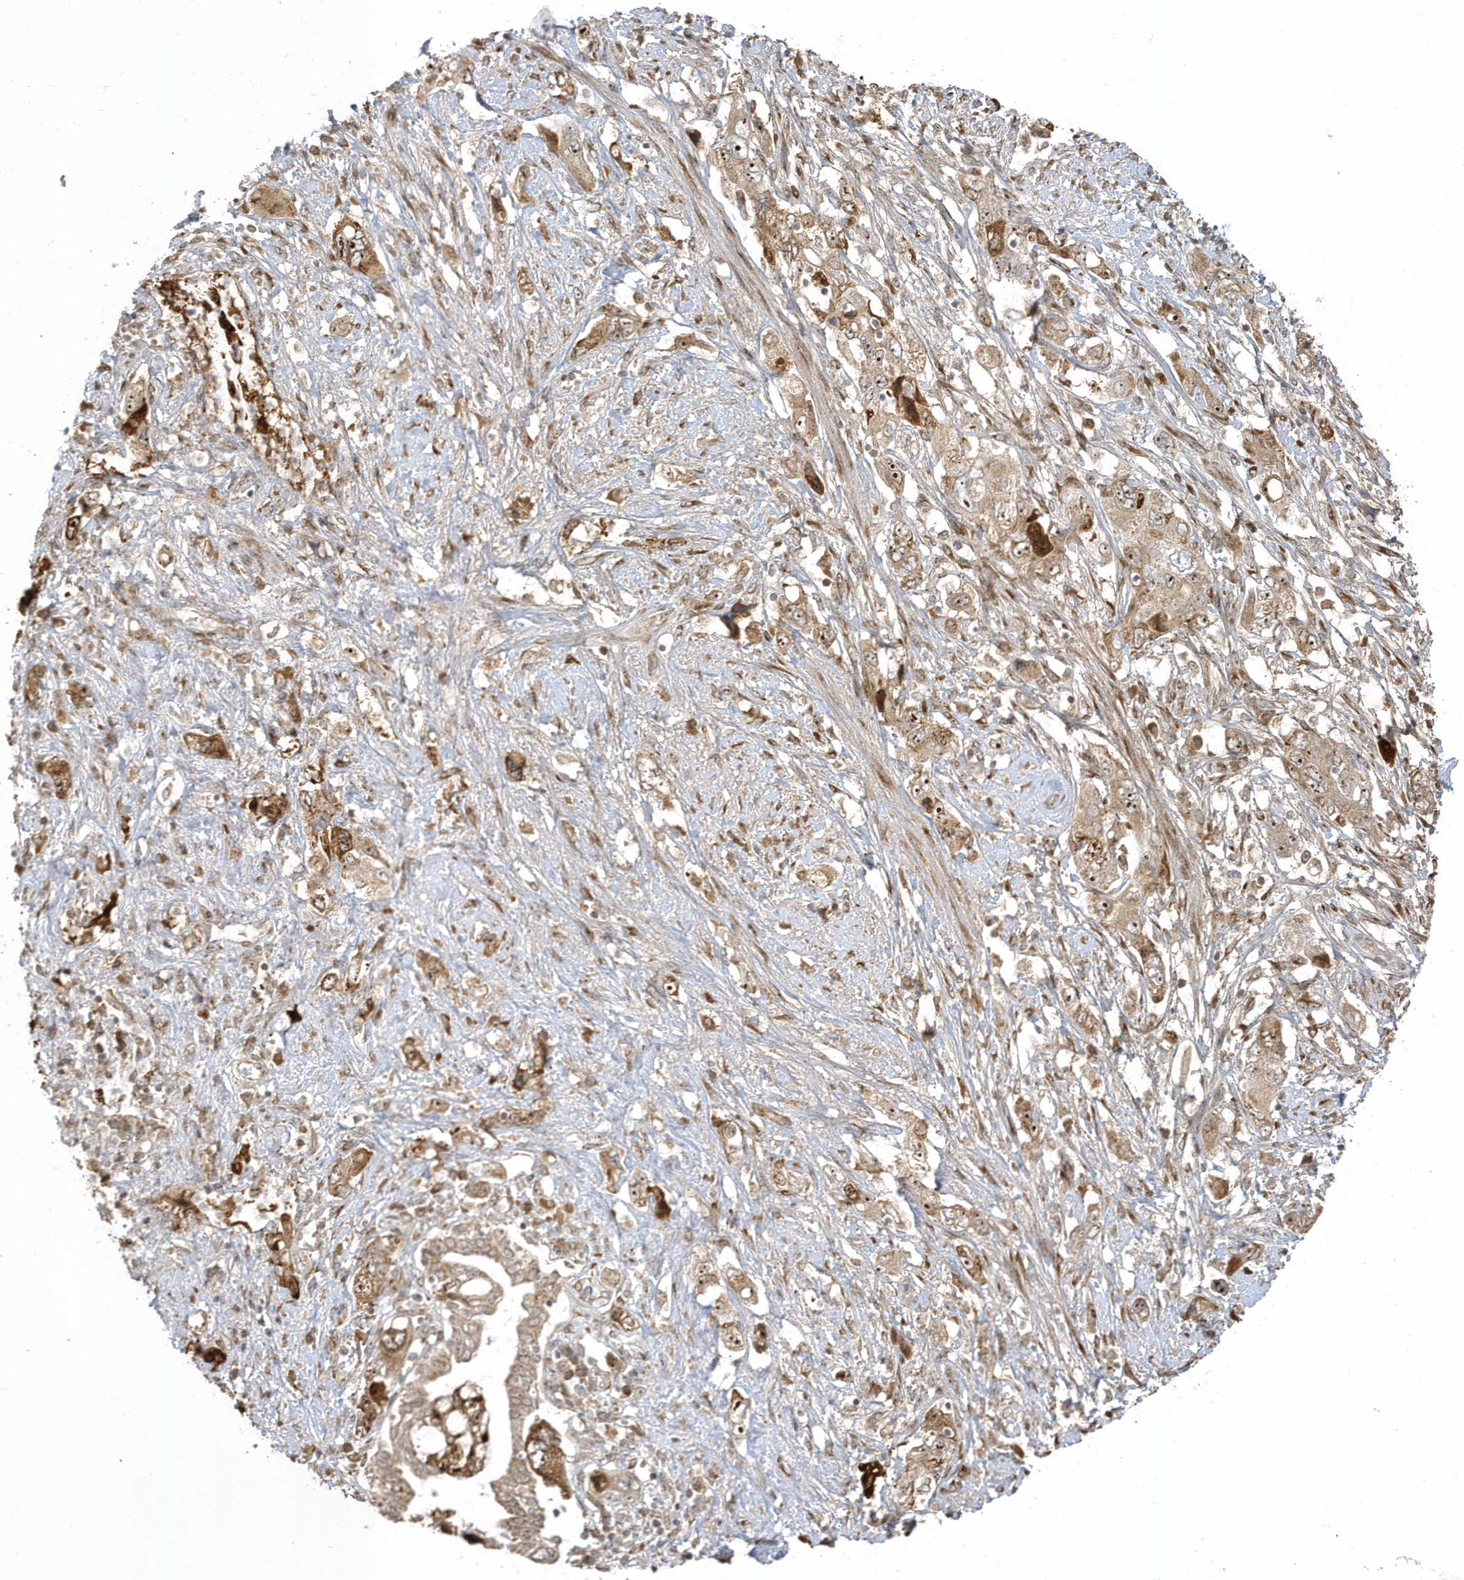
{"staining": {"intensity": "moderate", "quantity": ">75%", "location": "cytoplasmic/membranous,nuclear"}, "tissue": "pancreatic cancer", "cell_type": "Tumor cells", "image_type": "cancer", "snomed": [{"axis": "morphology", "description": "Adenocarcinoma, NOS"}, {"axis": "topography", "description": "Pancreas"}], "caption": "Immunohistochemical staining of pancreatic cancer demonstrates medium levels of moderate cytoplasmic/membranous and nuclear staining in approximately >75% of tumor cells.", "gene": "ECM2", "patient": {"sex": "female", "age": 73}}